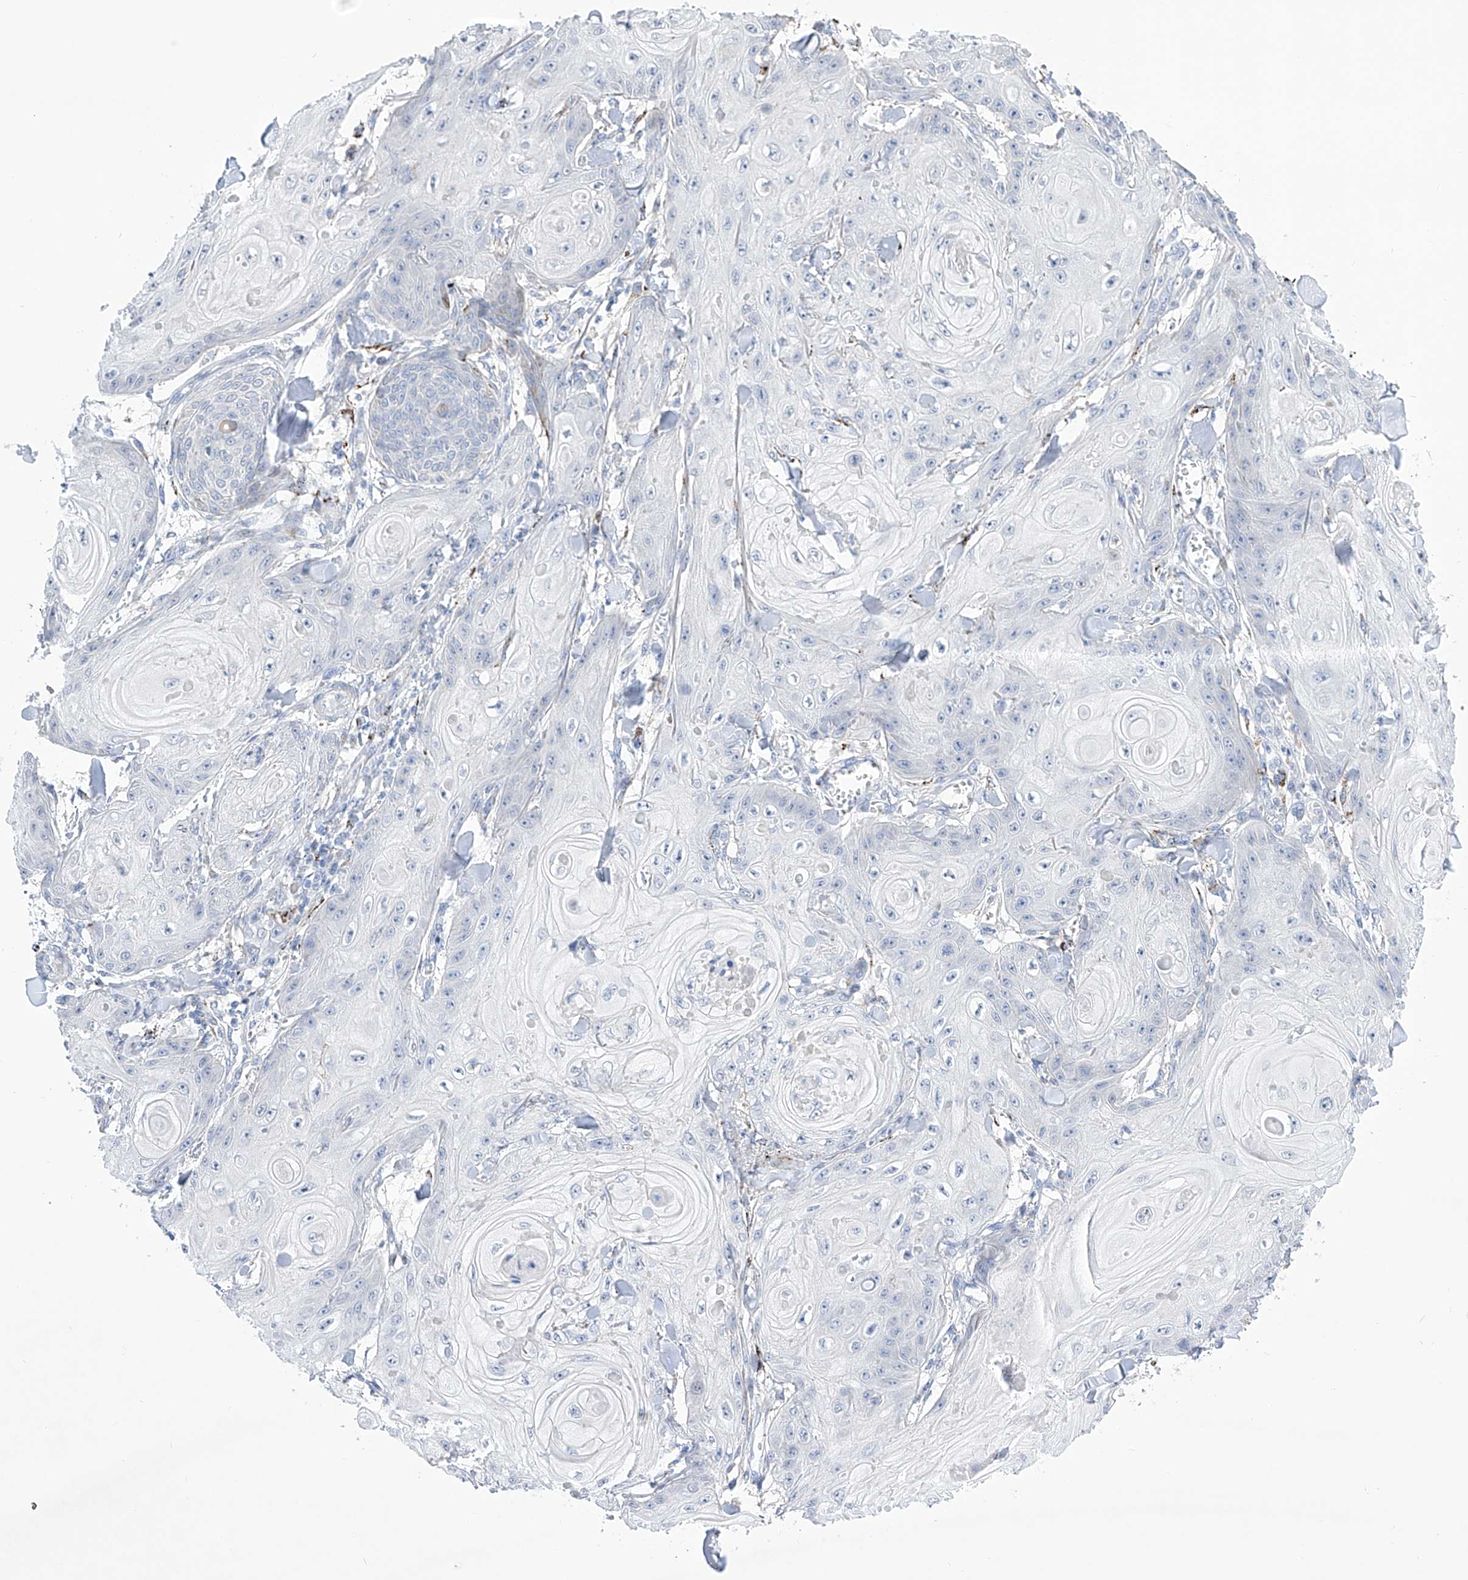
{"staining": {"intensity": "negative", "quantity": "none", "location": "none"}, "tissue": "skin cancer", "cell_type": "Tumor cells", "image_type": "cancer", "snomed": [{"axis": "morphology", "description": "Squamous cell carcinoma, NOS"}, {"axis": "topography", "description": "Skin"}], "caption": "Immunohistochemical staining of human skin cancer displays no significant expression in tumor cells.", "gene": "C1orf87", "patient": {"sex": "male", "age": 74}}